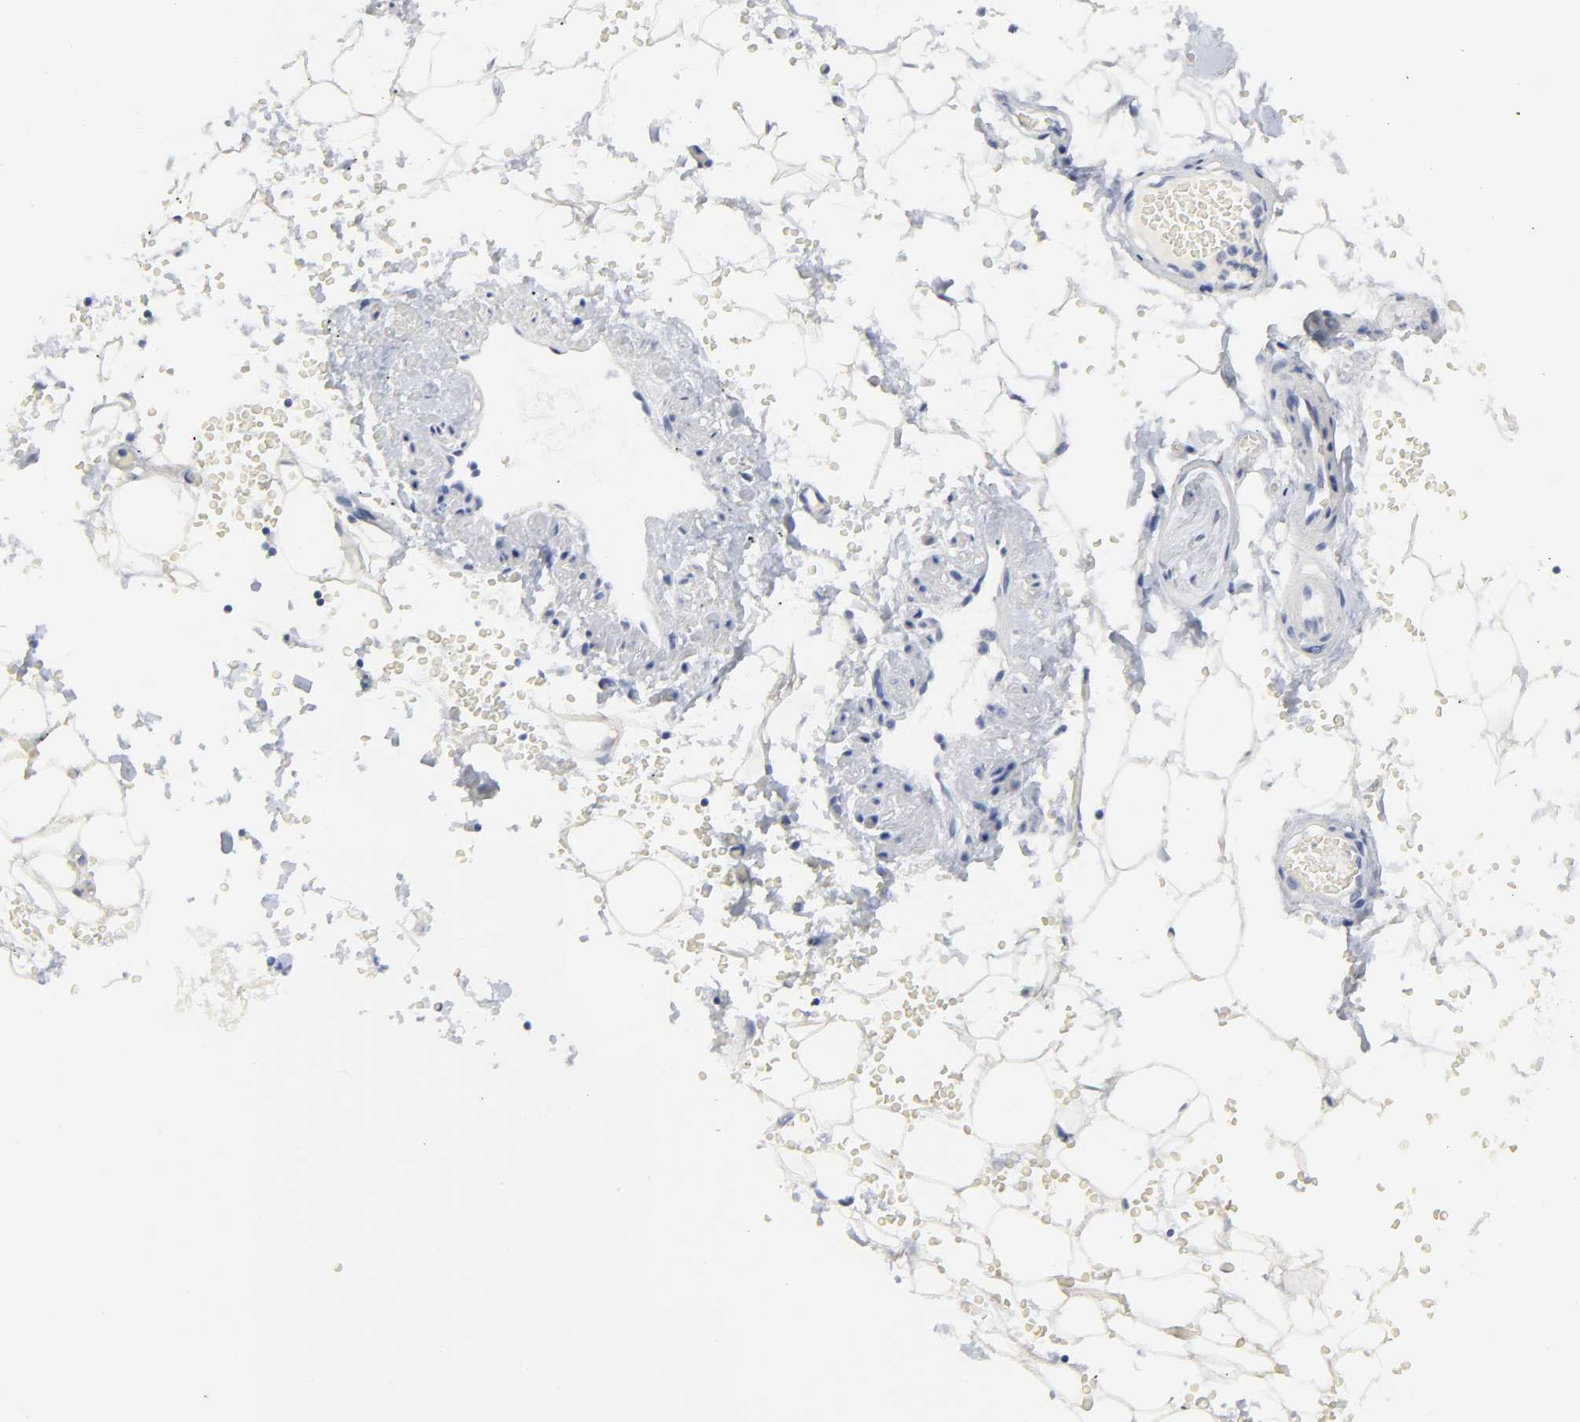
{"staining": {"intensity": "negative", "quantity": "none", "location": "none"}, "tissue": "adipose tissue", "cell_type": "Adipocytes", "image_type": "normal", "snomed": [{"axis": "morphology", "description": "Normal tissue, NOS"}, {"axis": "topography", "description": "Bronchus"}, {"axis": "topography", "description": "Lung"}], "caption": "IHC micrograph of unremarkable human adipose tissue stained for a protein (brown), which reveals no positivity in adipocytes.", "gene": "CLEC4G", "patient": {"sex": "female", "age": 56}}